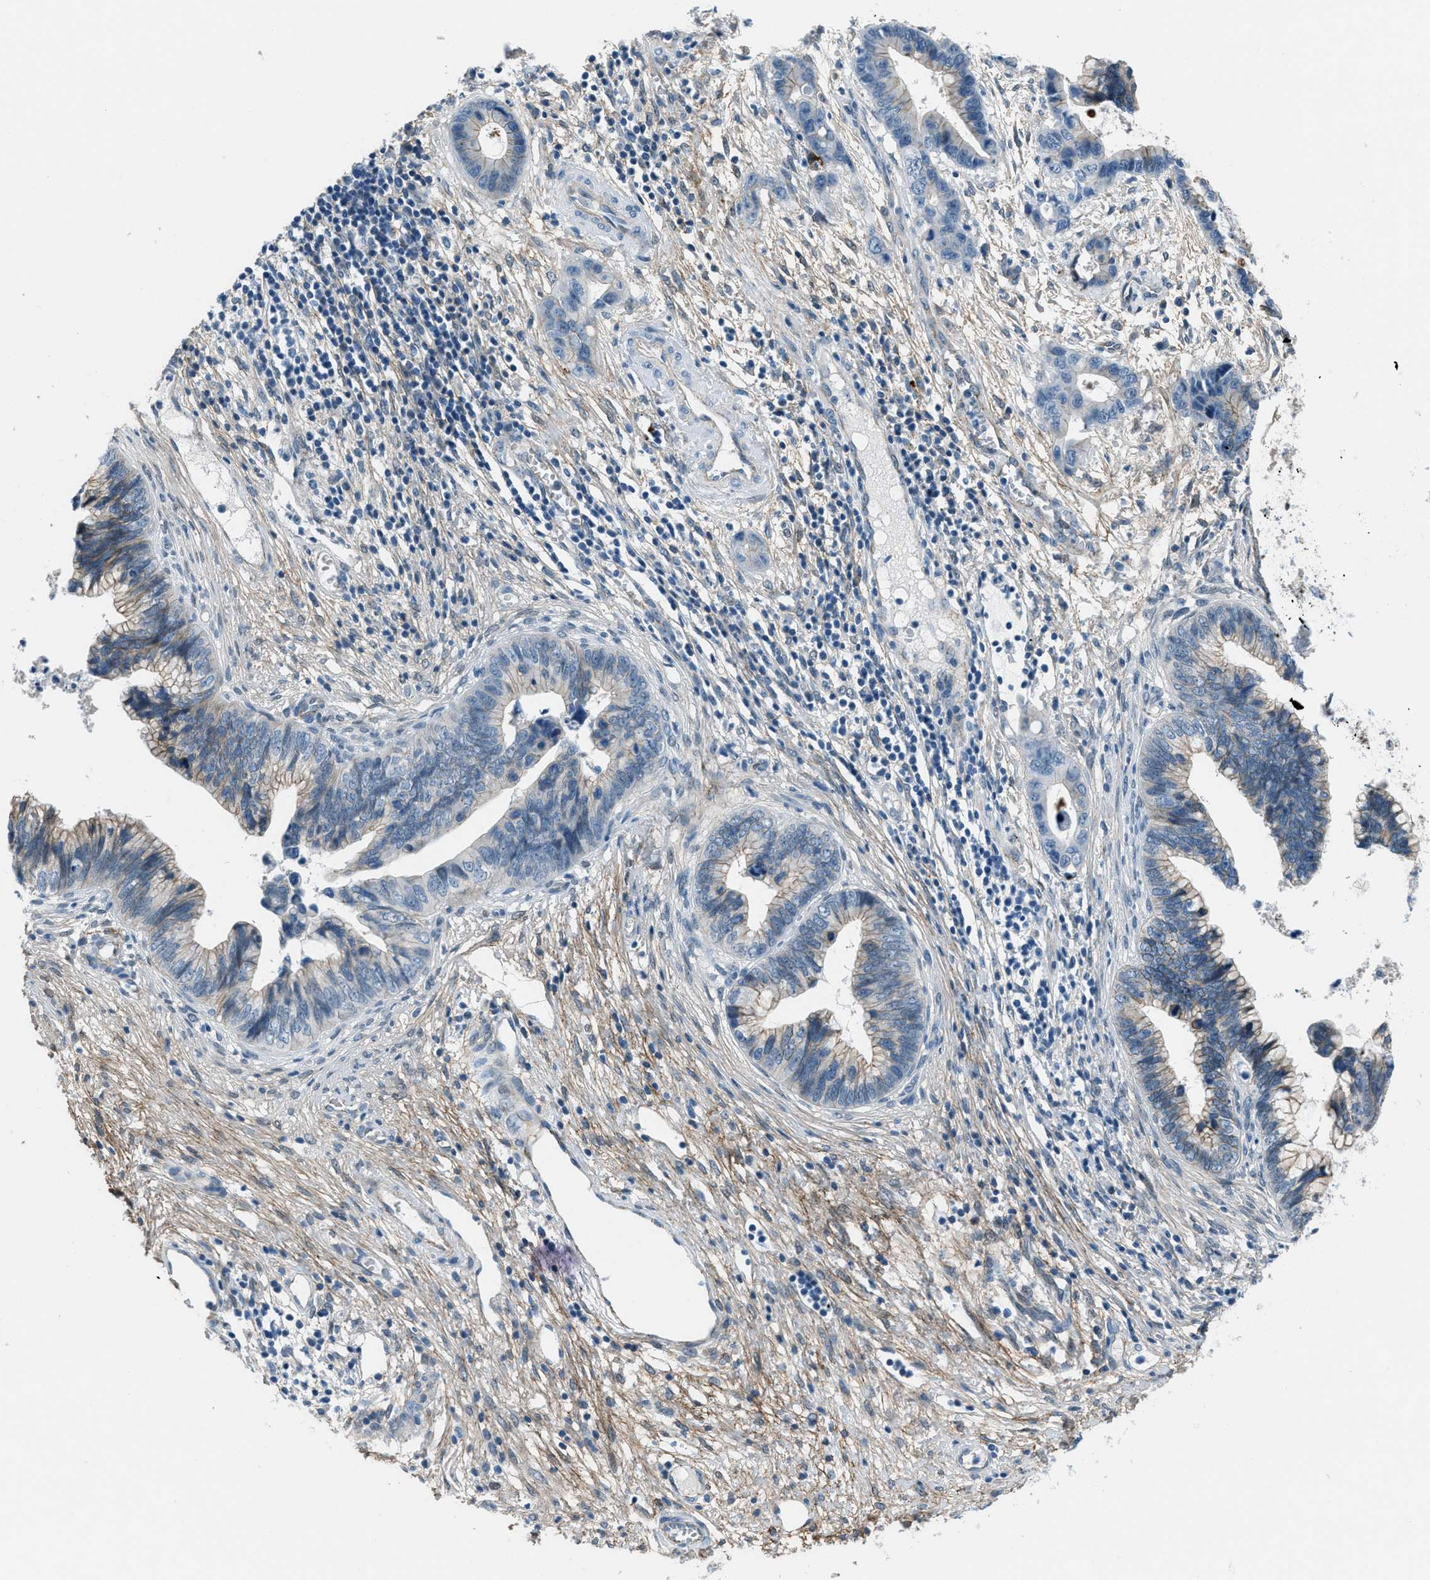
{"staining": {"intensity": "weak", "quantity": "25%-75%", "location": "cytoplasmic/membranous"}, "tissue": "cervical cancer", "cell_type": "Tumor cells", "image_type": "cancer", "snomed": [{"axis": "morphology", "description": "Adenocarcinoma, NOS"}, {"axis": "topography", "description": "Cervix"}], "caption": "This histopathology image exhibits immunohistochemistry (IHC) staining of cervical cancer, with low weak cytoplasmic/membranous staining in about 25%-75% of tumor cells.", "gene": "FBN1", "patient": {"sex": "female", "age": 44}}